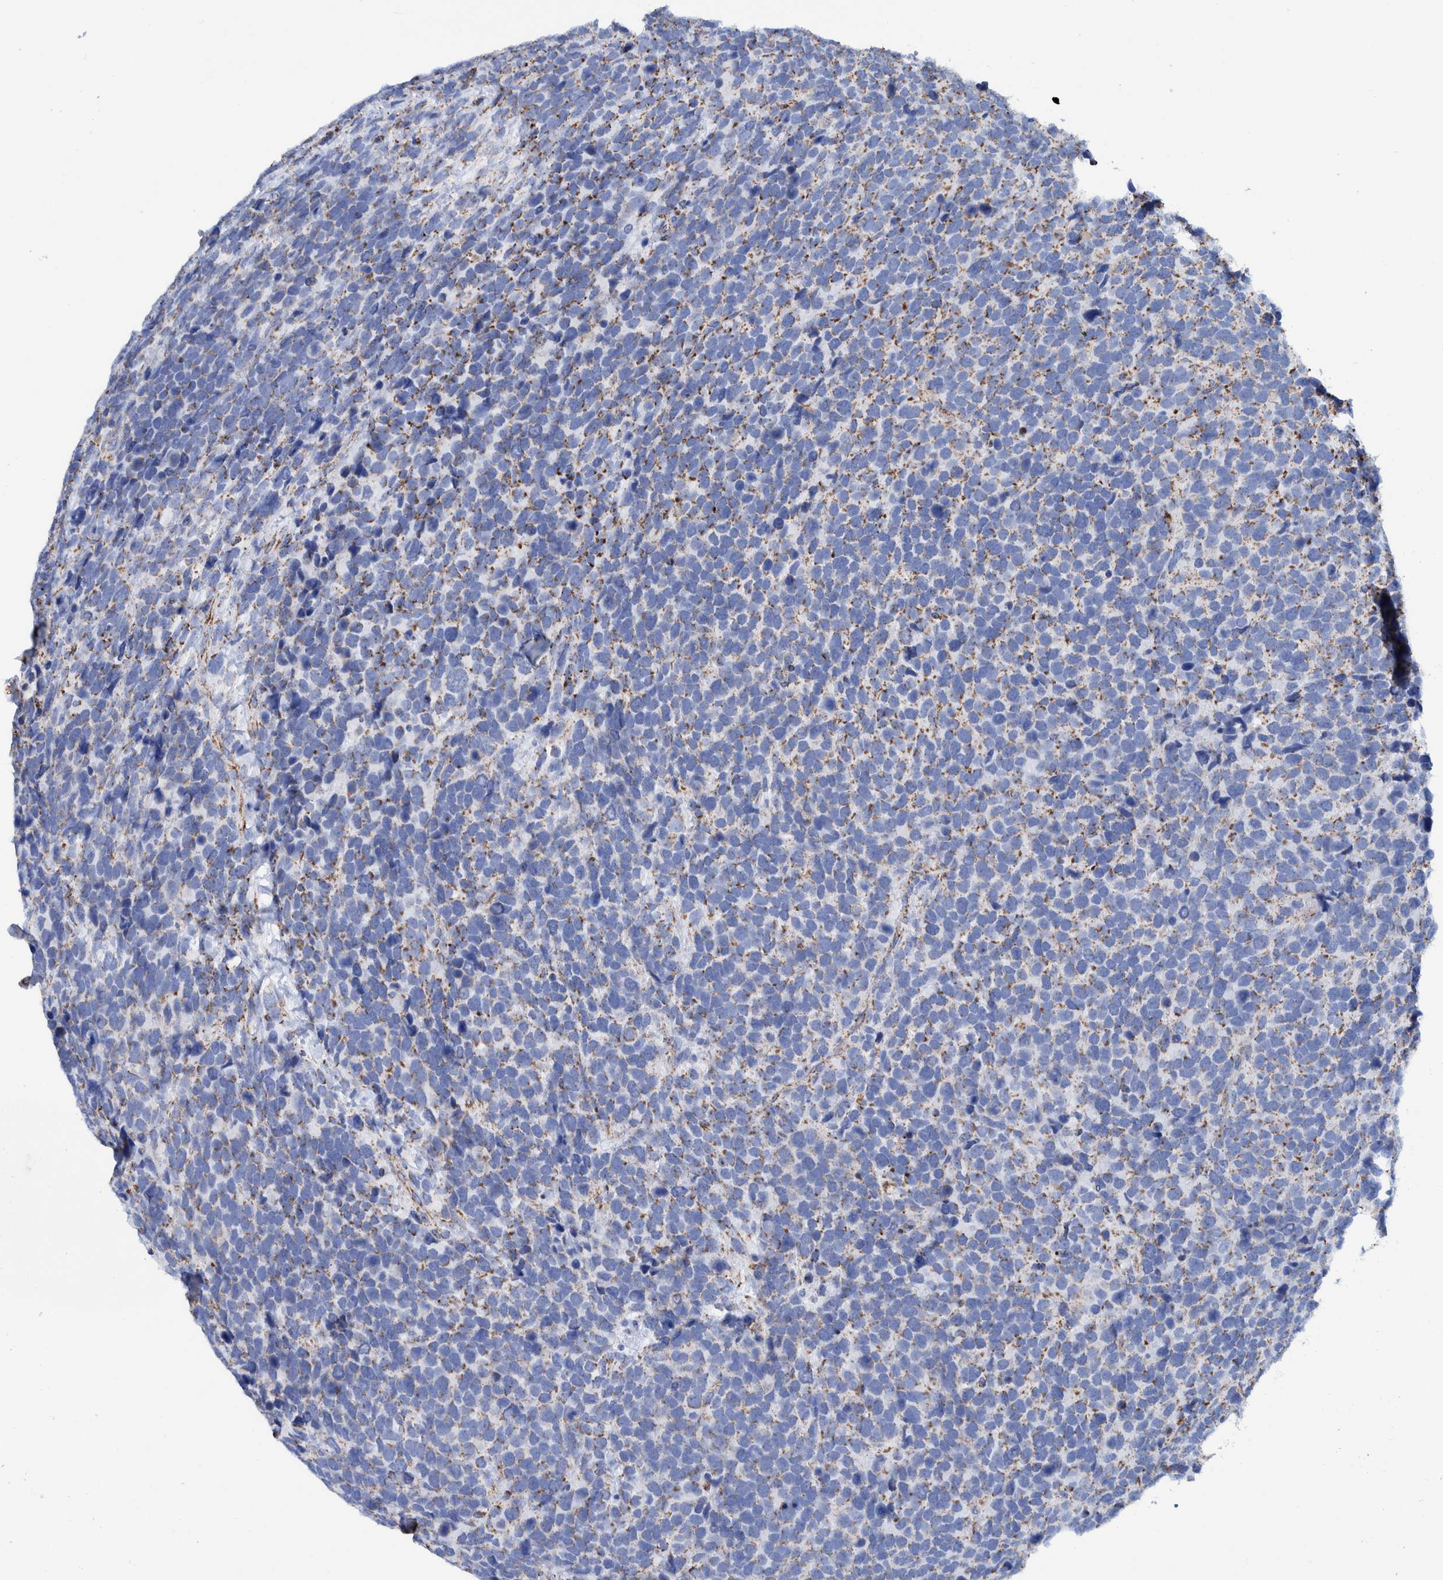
{"staining": {"intensity": "weak", "quantity": ">75%", "location": "cytoplasmic/membranous"}, "tissue": "urothelial cancer", "cell_type": "Tumor cells", "image_type": "cancer", "snomed": [{"axis": "morphology", "description": "Urothelial carcinoma, High grade"}, {"axis": "topography", "description": "Urinary bladder"}], "caption": "Immunohistochemistry (IHC) micrograph of human high-grade urothelial carcinoma stained for a protein (brown), which shows low levels of weak cytoplasmic/membranous expression in about >75% of tumor cells.", "gene": "DECR1", "patient": {"sex": "female", "age": 82}}